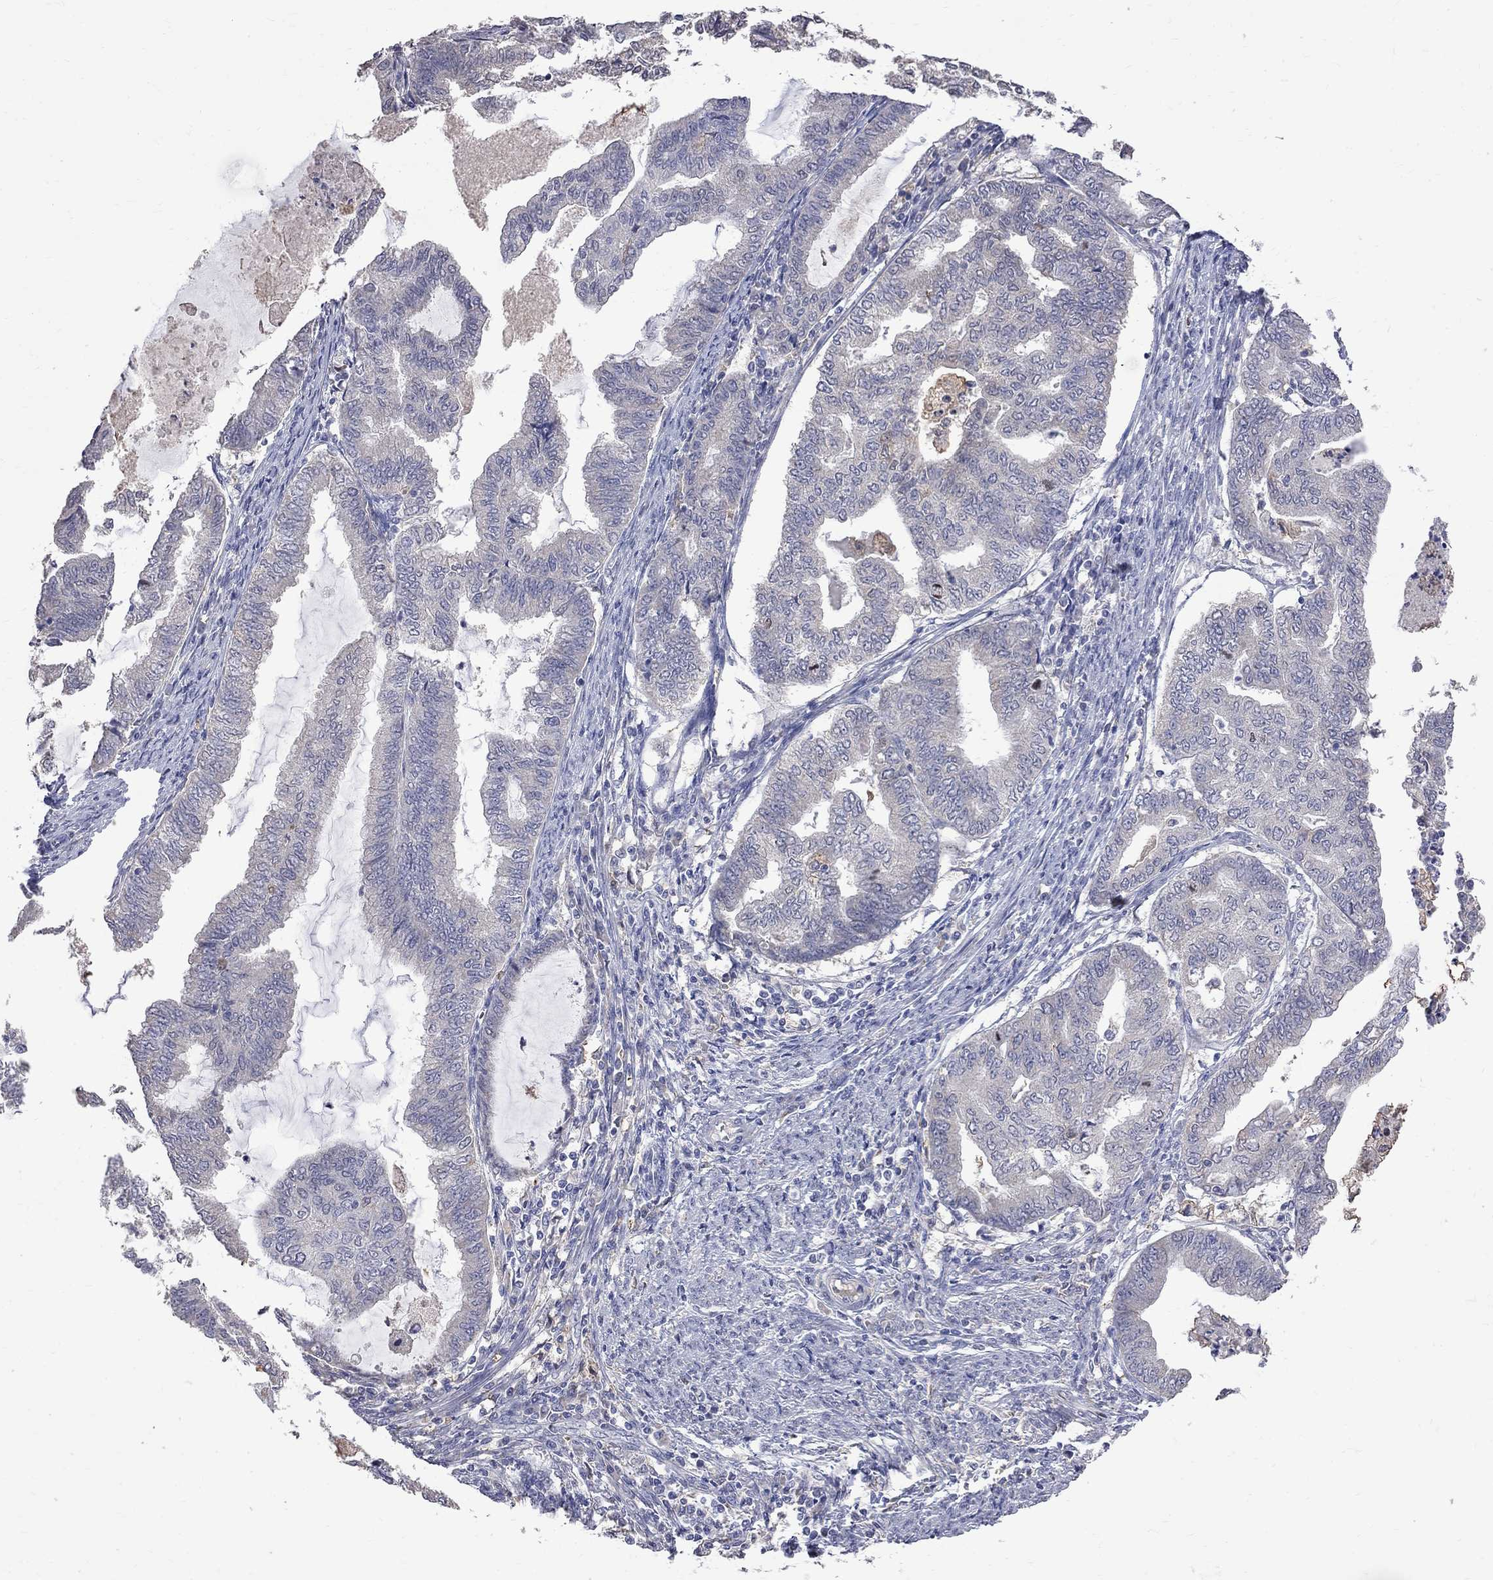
{"staining": {"intensity": "negative", "quantity": "none", "location": "none"}, "tissue": "endometrial cancer", "cell_type": "Tumor cells", "image_type": "cancer", "snomed": [{"axis": "morphology", "description": "Adenocarcinoma, NOS"}, {"axis": "topography", "description": "Endometrium"}], "caption": "Adenocarcinoma (endometrial) stained for a protein using IHC reveals no expression tumor cells.", "gene": "CKAP2", "patient": {"sex": "female", "age": 79}}